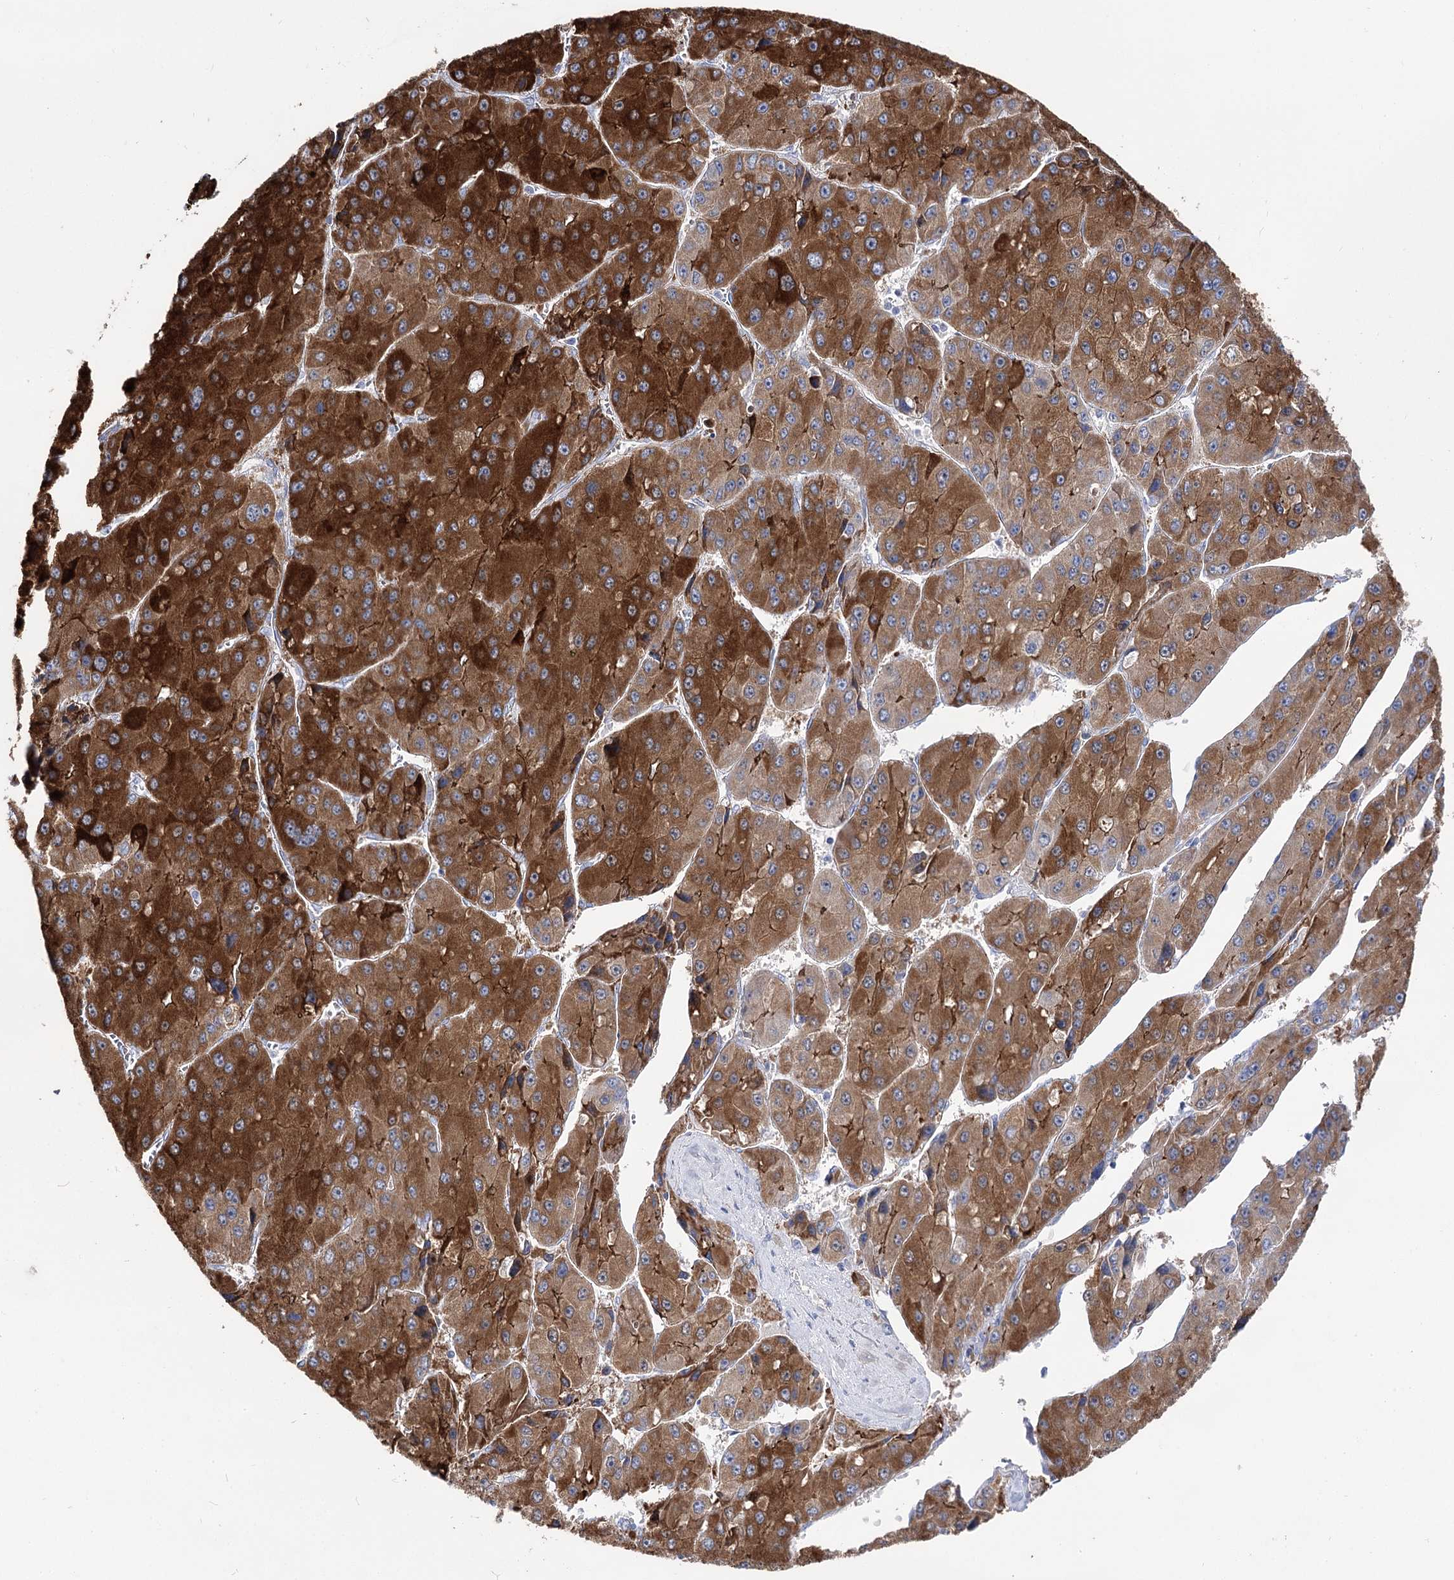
{"staining": {"intensity": "strong", "quantity": ">75%", "location": "cytoplasmic/membranous"}, "tissue": "liver cancer", "cell_type": "Tumor cells", "image_type": "cancer", "snomed": [{"axis": "morphology", "description": "Carcinoma, Hepatocellular, NOS"}, {"axis": "topography", "description": "Liver"}], "caption": "This image demonstrates liver cancer stained with immunohistochemistry (IHC) to label a protein in brown. The cytoplasmic/membranous of tumor cells show strong positivity for the protein. Nuclei are counter-stained blue.", "gene": "NRAP", "patient": {"sex": "female", "age": 73}}